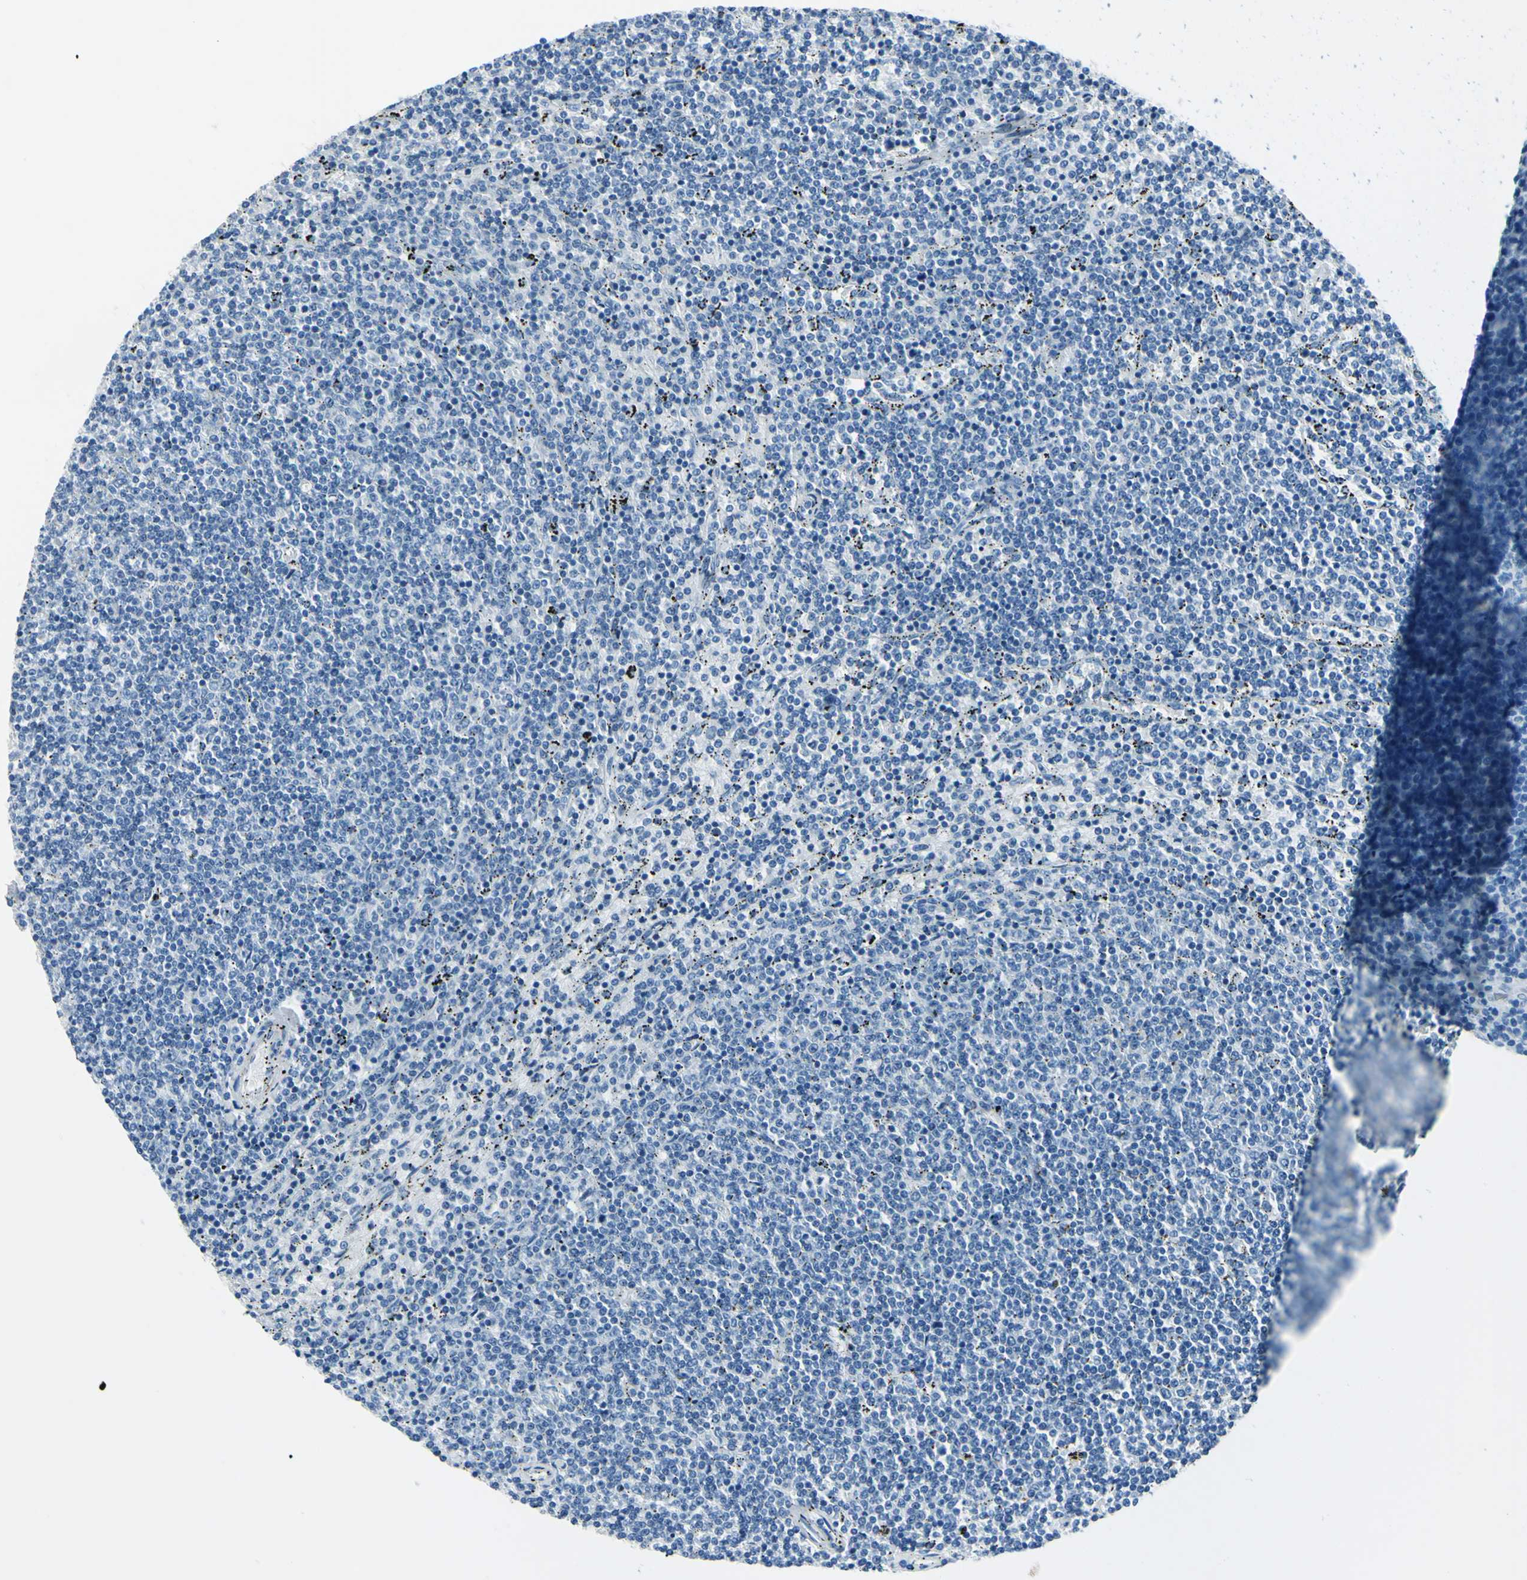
{"staining": {"intensity": "negative", "quantity": "none", "location": "none"}, "tissue": "lymphoma", "cell_type": "Tumor cells", "image_type": "cancer", "snomed": [{"axis": "morphology", "description": "Malignant lymphoma, non-Hodgkin's type, Low grade"}, {"axis": "topography", "description": "Spleen"}], "caption": "Low-grade malignant lymphoma, non-Hodgkin's type was stained to show a protein in brown. There is no significant staining in tumor cells.", "gene": "CDH15", "patient": {"sex": "female", "age": 50}}